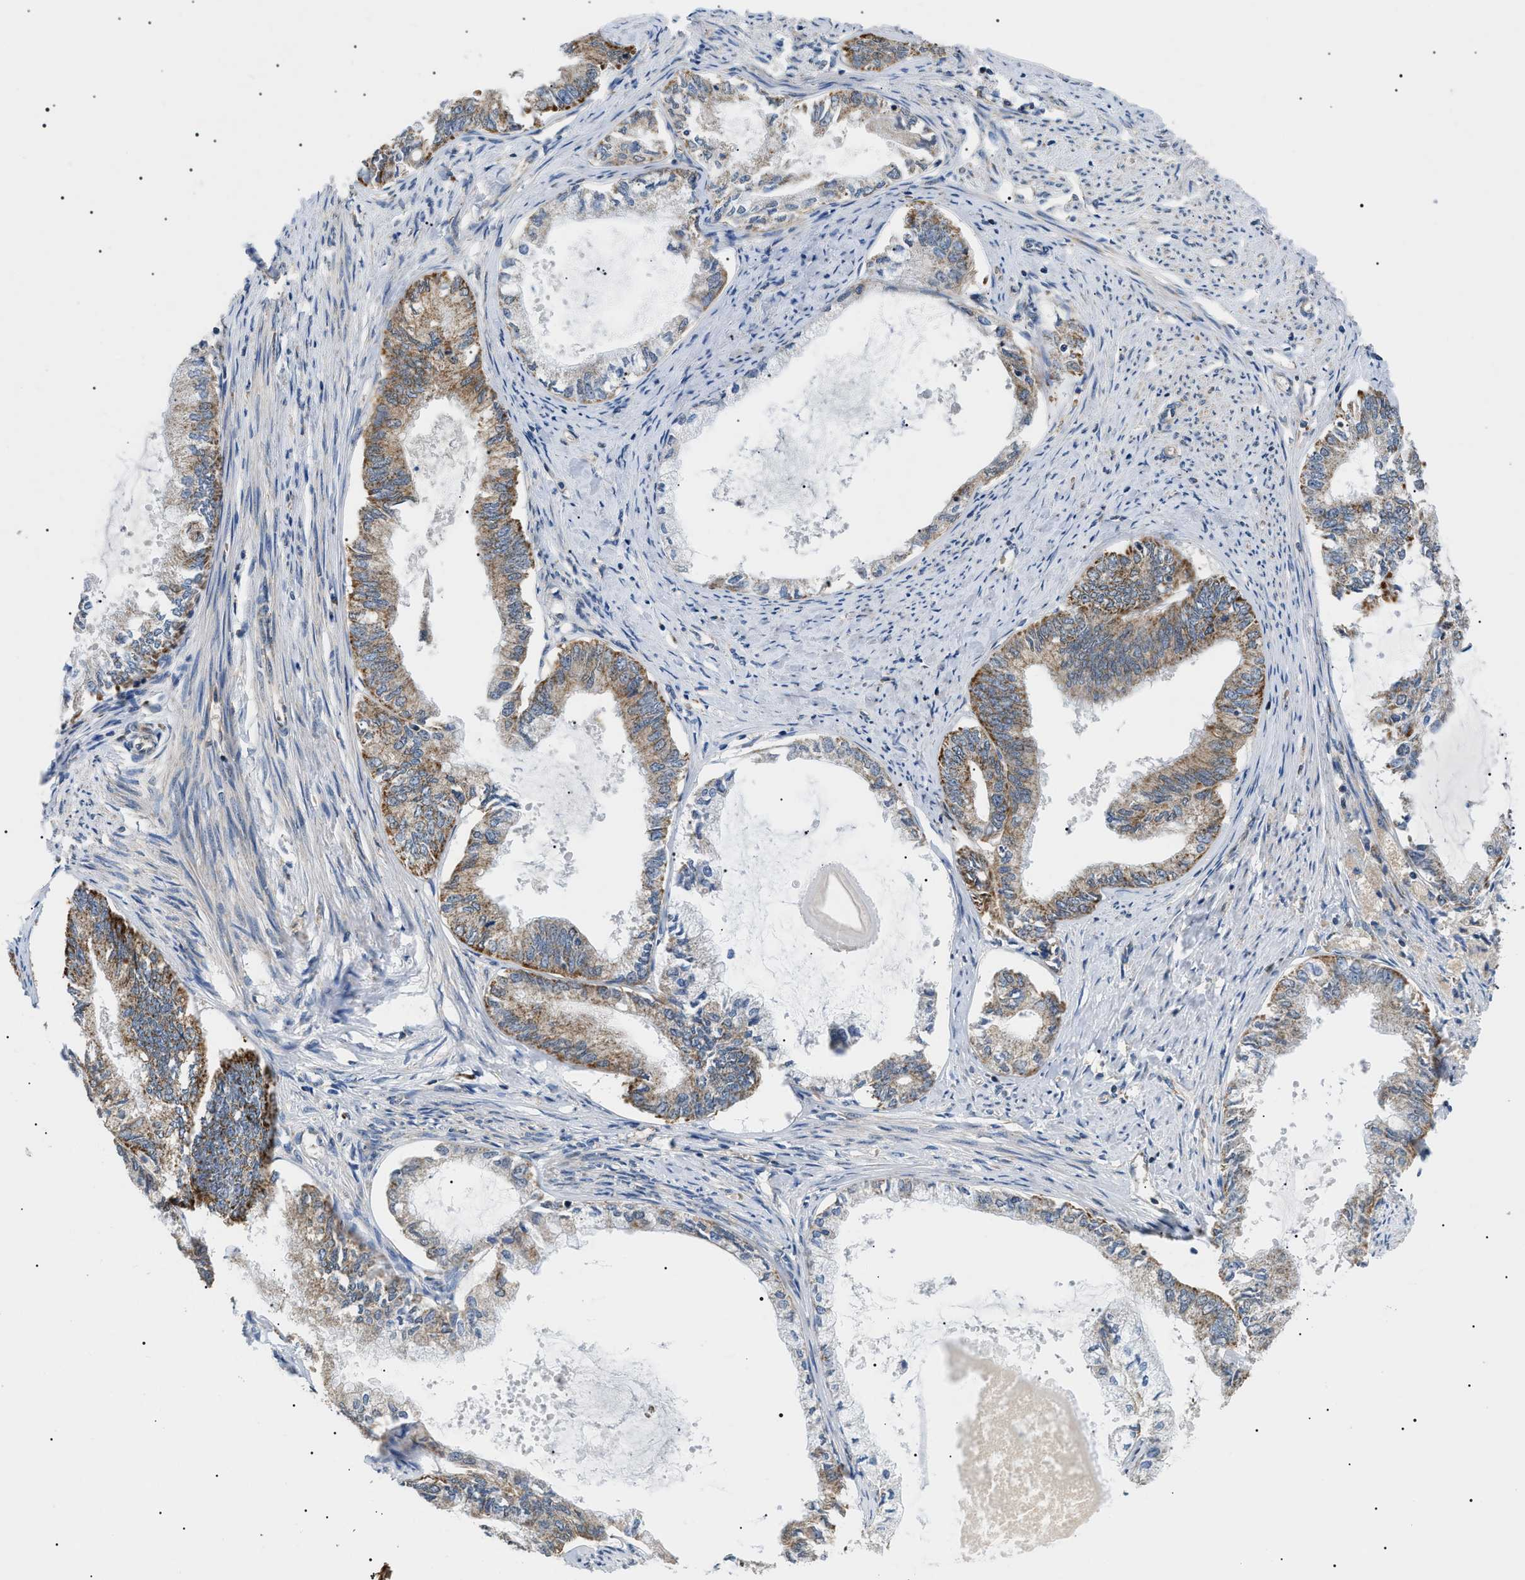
{"staining": {"intensity": "moderate", "quantity": ">75%", "location": "cytoplasmic/membranous"}, "tissue": "endometrial cancer", "cell_type": "Tumor cells", "image_type": "cancer", "snomed": [{"axis": "morphology", "description": "Adenocarcinoma, NOS"}, {"axis": "topography", "description": "Endometrium"}], "caption": "Immunohistochemical staining of endometrial cancer (adenocarcinoma) reveals medium levels of moderate cytoplasmic/membranous protein positivity in about >75% of tumor cells.", "gene": "TOMM6", "patient": {"sex": "female", "age": 86}}